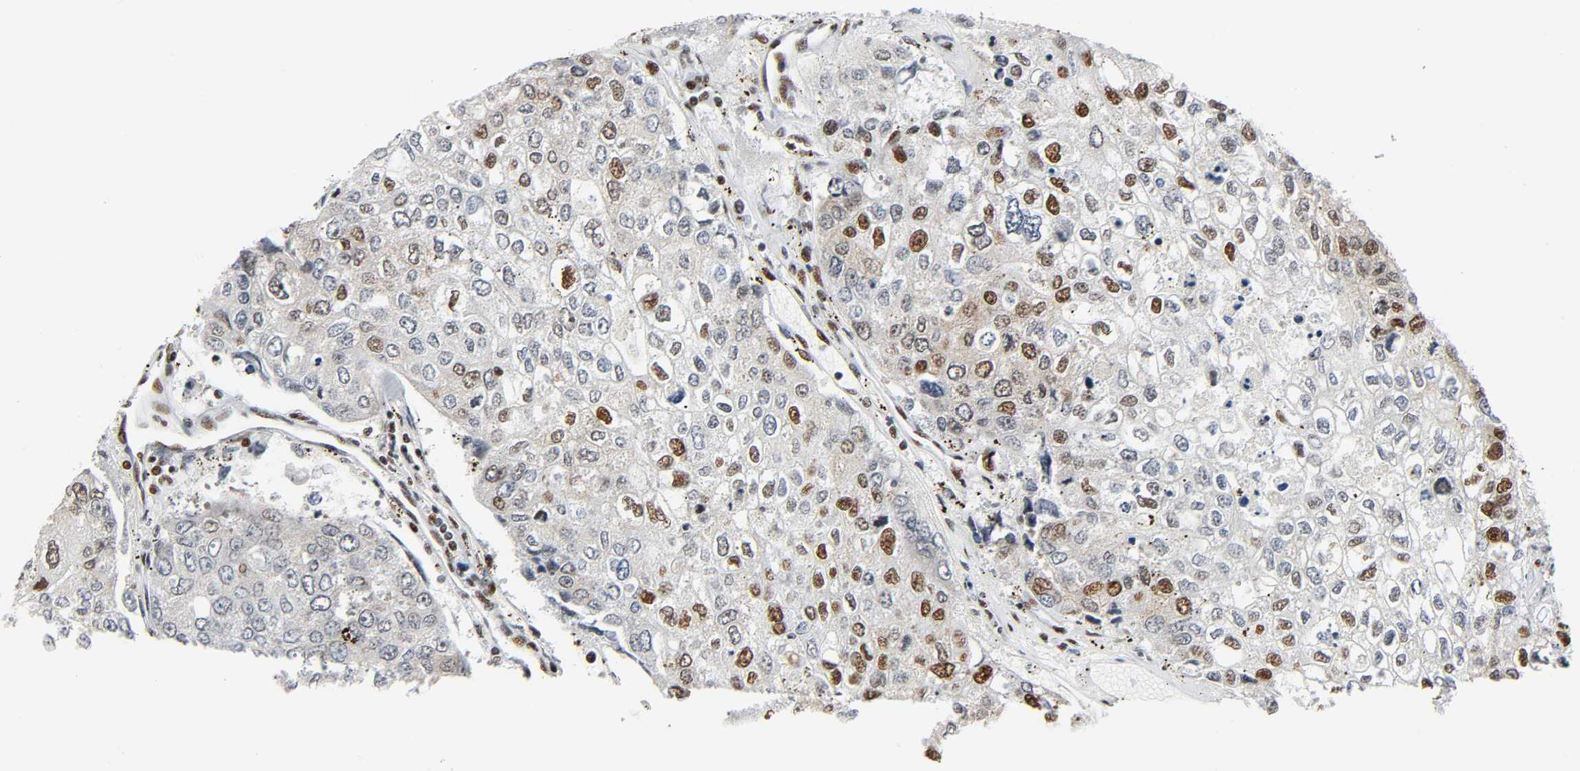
{"staining": {"intensity": "strong", "quantity": "25%-75%", "location": "nuclear"}, "tissue": "urothelial cancer", "cell_type": "Tumor cells", "image_type": "cancer", "snomed": [{"axis": "morphology", "description": "Urothelial carcinoma, High grade"}, {"axis": "topography", "description": "Lymph node"}, {"axis": "topography", "description": "Urinary bladder"}], "caption": "Urothelial cancer tissue demonstrates strong nuclear staining in about 25%-75% of tumor cells", "gene": "CDK9", "patient": {"sex": "male", "age": 51}}